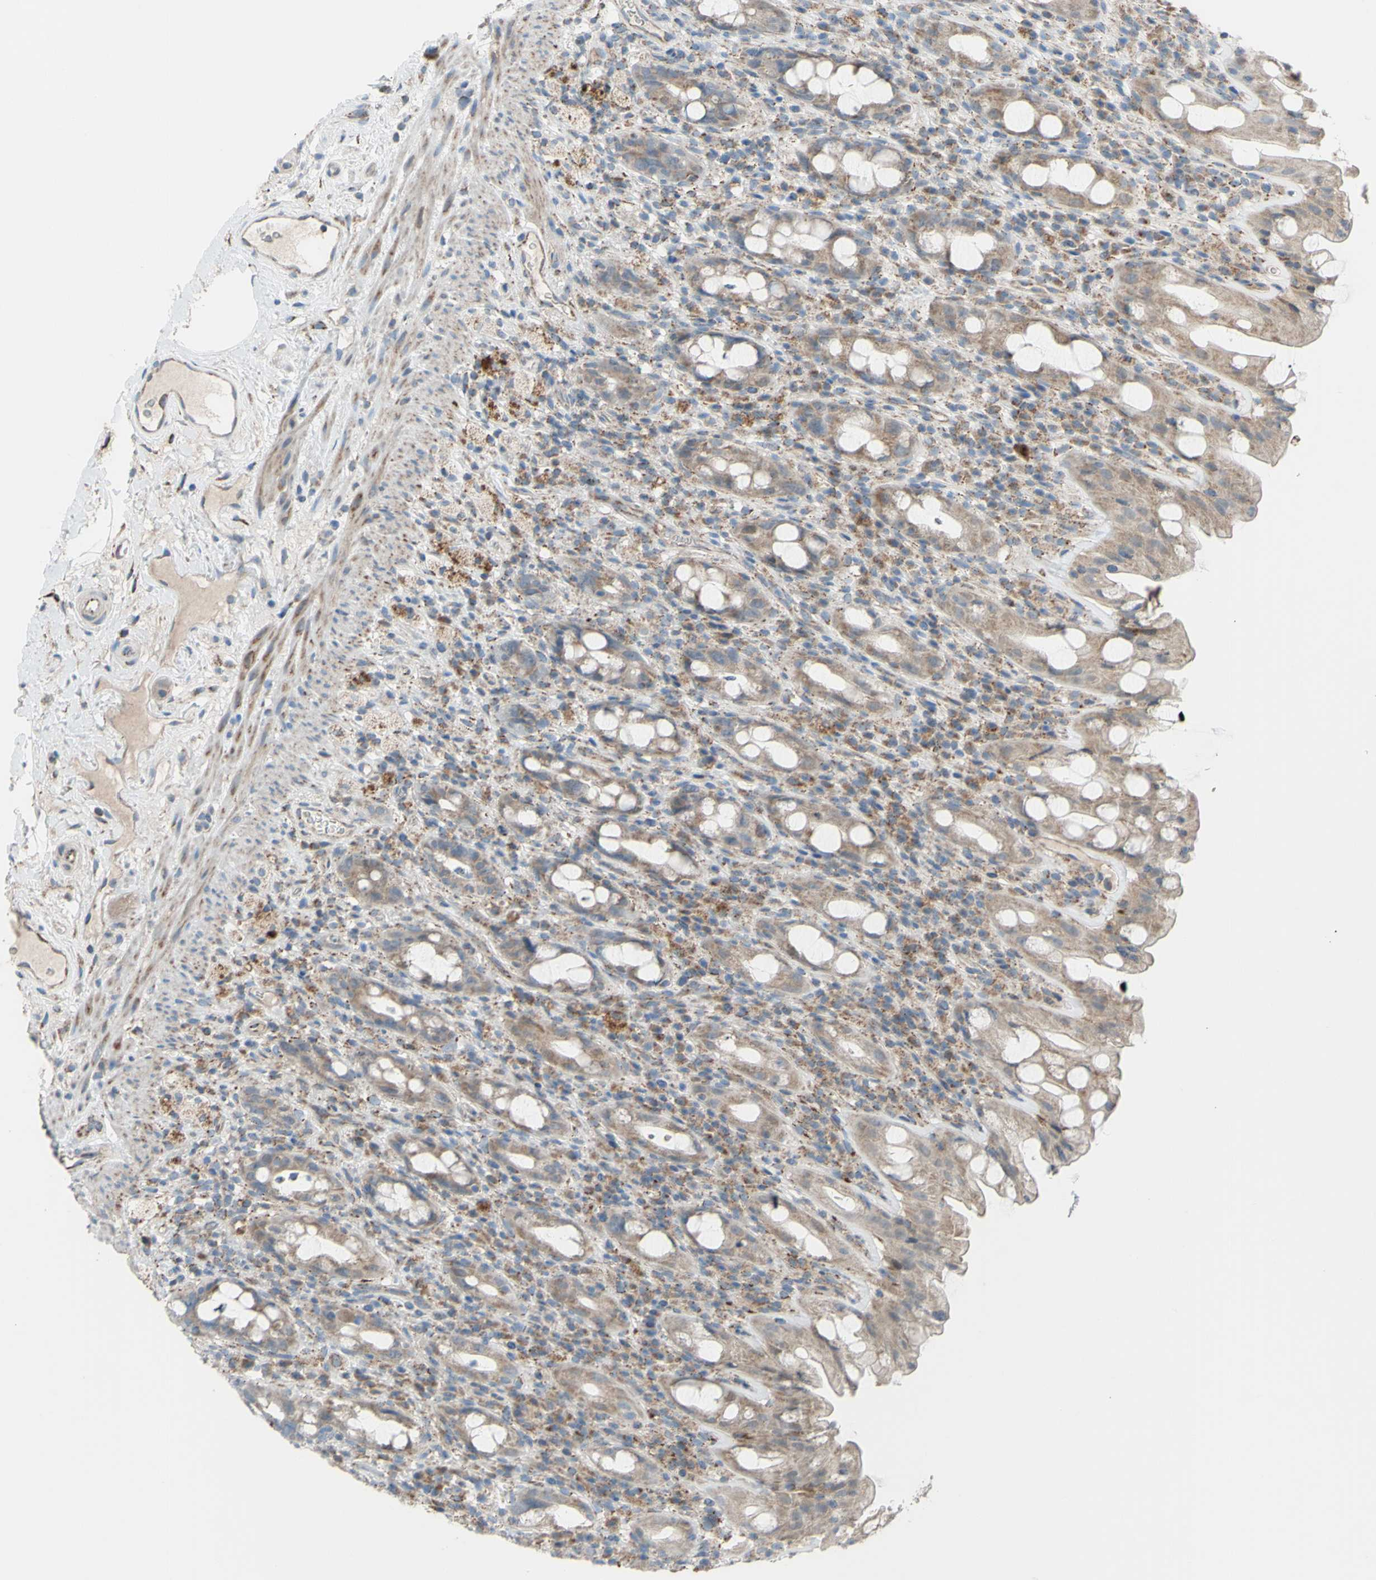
{"staining": {"intensity": "weak", "quantity": ">75%", "location": "cytoplasmic/membranous"}, "tissue": "rectum", "cell_type": "Glandular cells", "image_type": "normal", "snomed": [{"axis": "morphology", "description": "Normal tissue, NOS"}, {"axis": "topography", "description": "Rectum"}], "caption": "Human rectum stained for a protein (brown) shows weak cytoplasmic/membranous positive expression in approximately >75% of glandular cells.", "gene": "GLT8D1", "patient": {"sex": "male", "age": 44}}